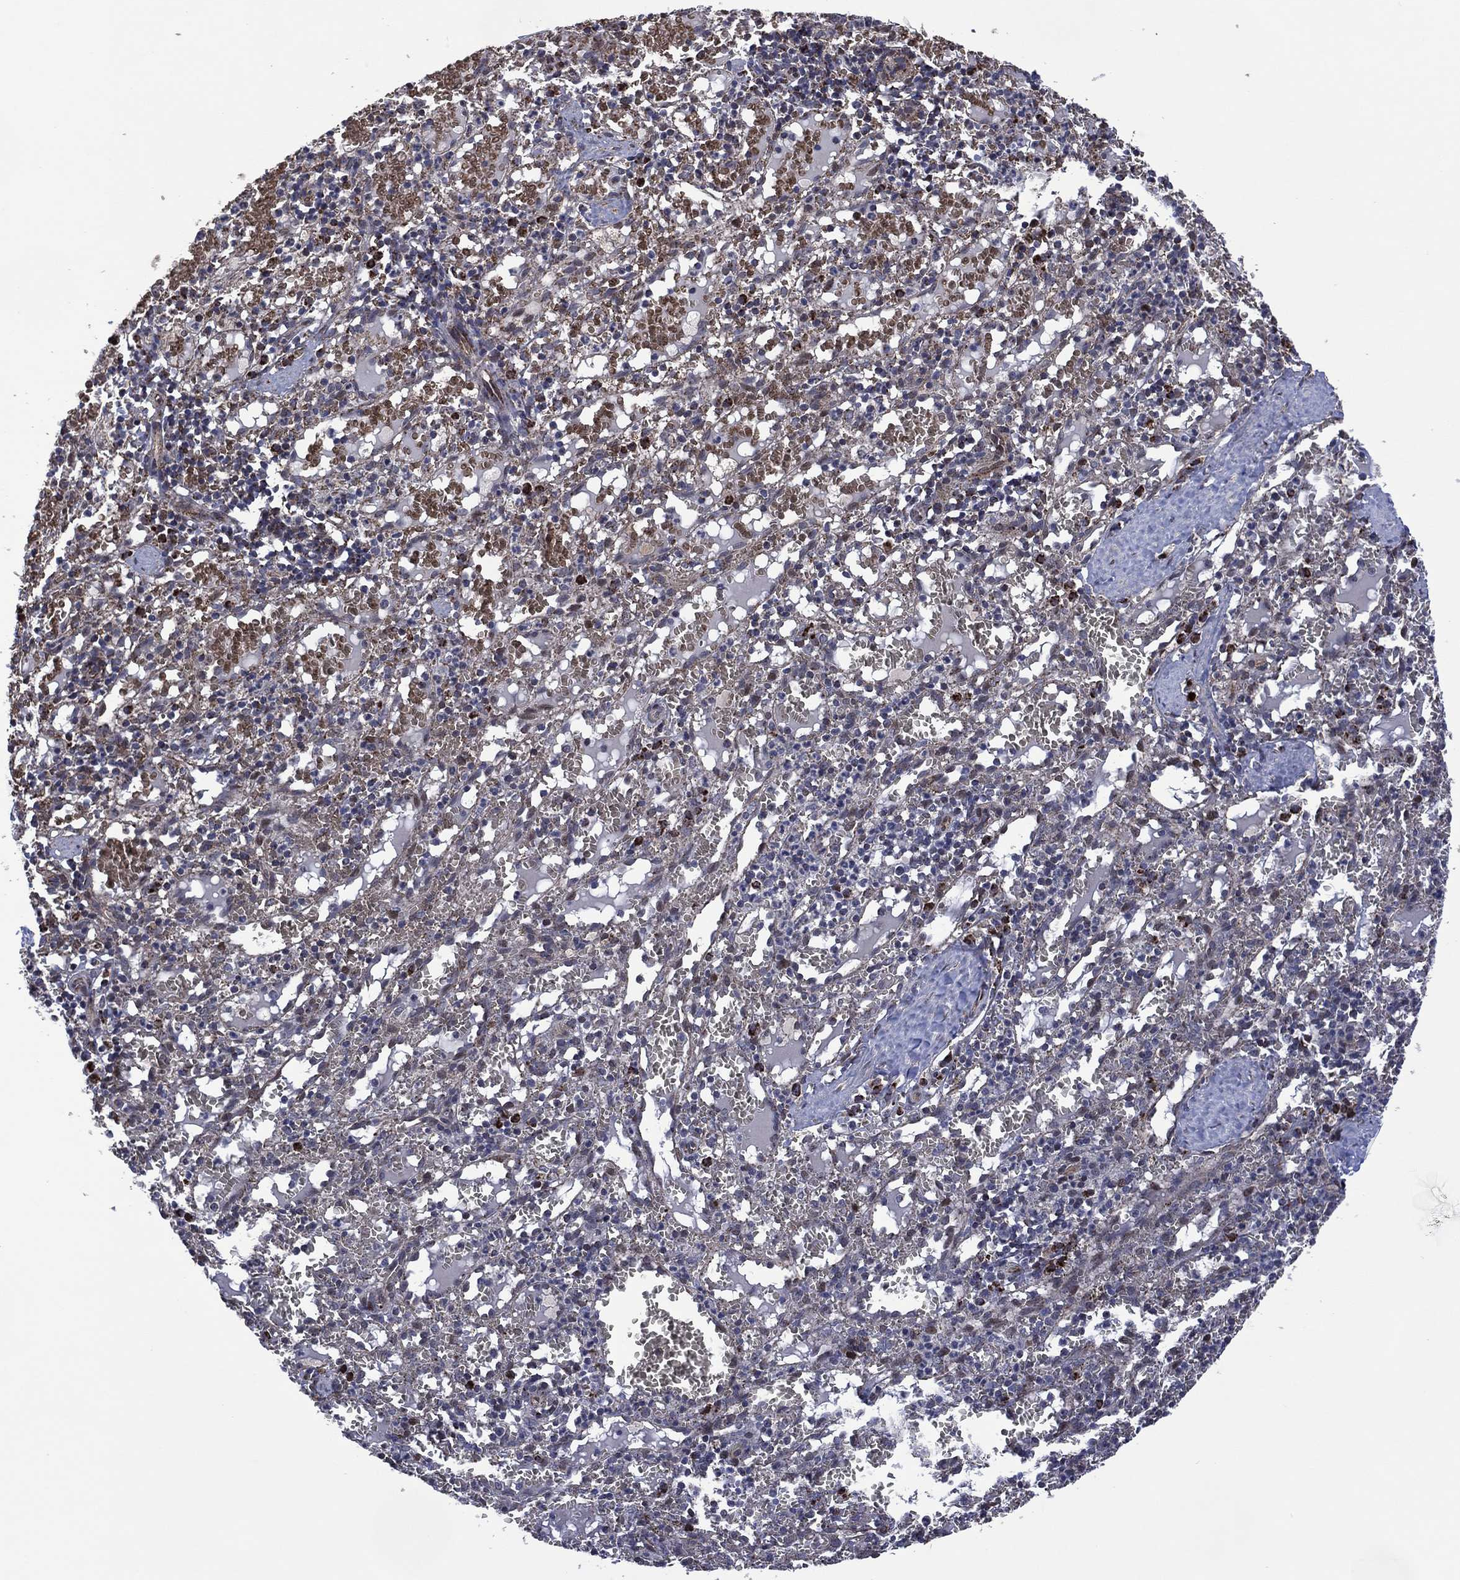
{"staining": {"intensity": "moderate", "quantity": "<25%", "location": "nuclear"}, "tissue": "spleen", "cell_type": "Cells in red pulp", "image_type": "normal", "snomed": [{"axis": "morphology", "description": "Normal tissue, NOS"}, {"axis": "topography", "description": "Spleen"}], "caption": "Immunohistochemistry (IHC) micrograph of benign spleen: human spleen stained using immunohistochemistry (IHC) reveals low levels of moderate protein expression localized specifically in the nuclear of cells in red pulp, appearing as a nuclear brown color.", "gene": "HTD2", "patient": {"sex": "male", "age": 11}}